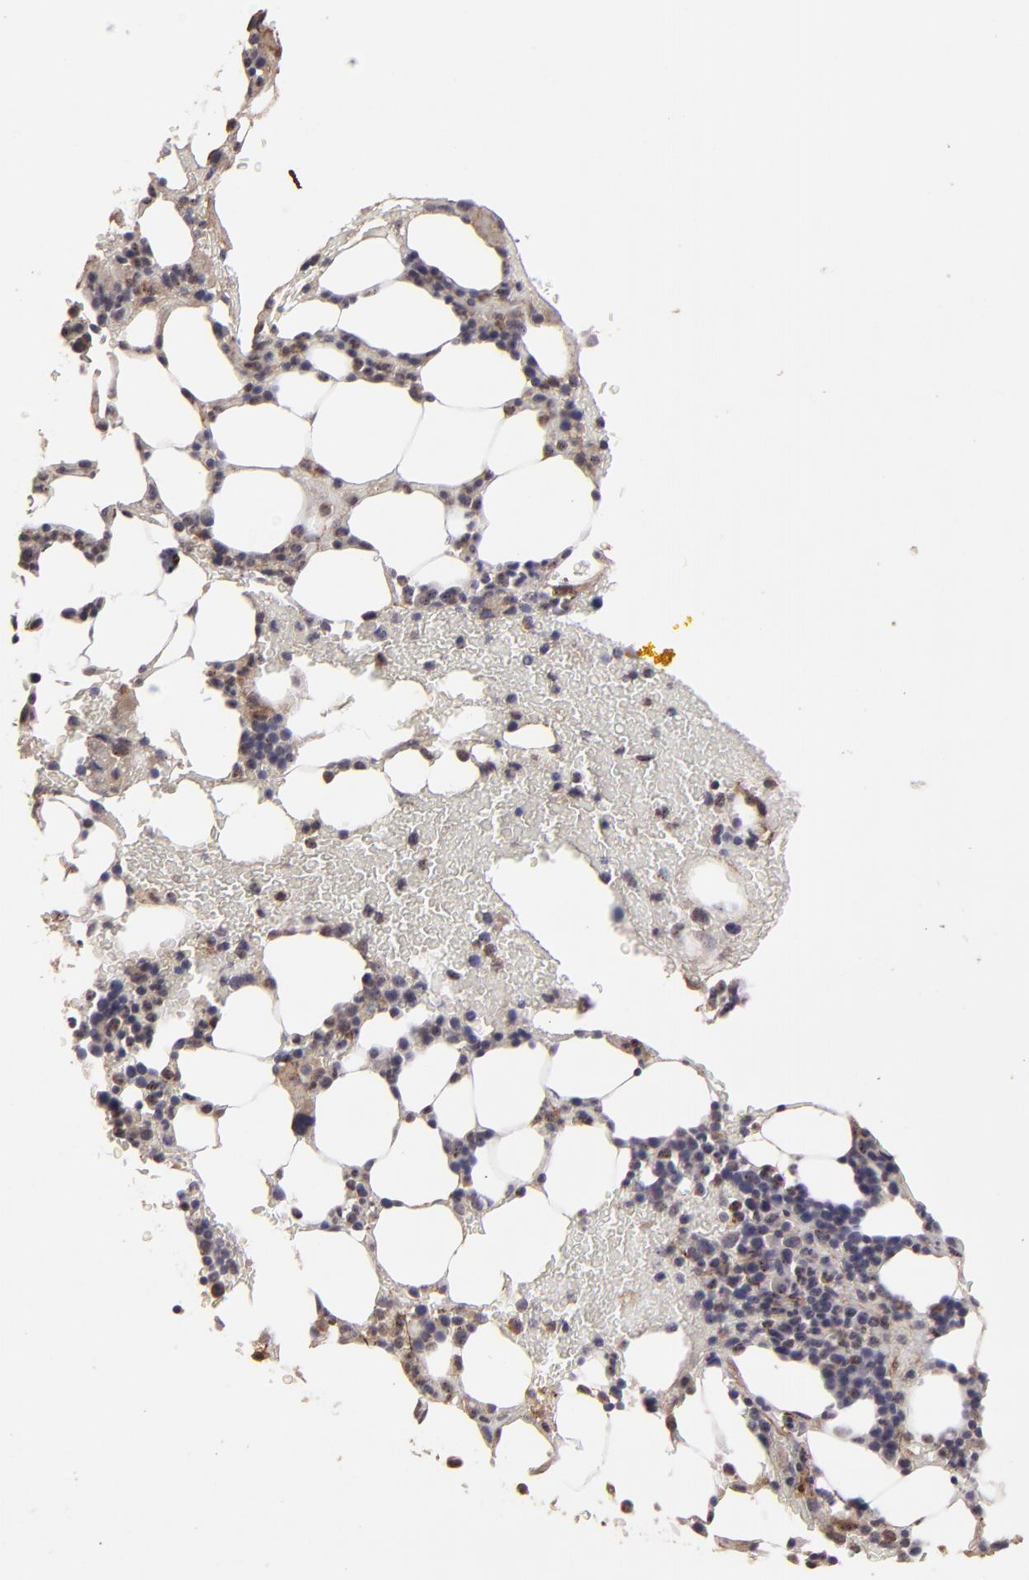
{"staining": {"intensity": "moderate", "quantity": "<25%", "location": "cytoplasmic/membranous"}, "tissue": "bone marrow", "cell_type": "Hematopoietic cells", "image_type": "normal", "snomed": [{"axis": "morphology", "description": "Normal tissue, NOS"}, {"axis": "topography", "description": "Bone marrow"}], "caption": "Bone marrow stained with DAB (3,3'-diaminobenzidine) immunohistochemistry (IHC) exhibits low levels of moderate cytoplasmic/membranous positivity in approximately <25% of hematopoietic cells.", "gene": "CD55", "patient": {"sex": "female", "age": 84}}